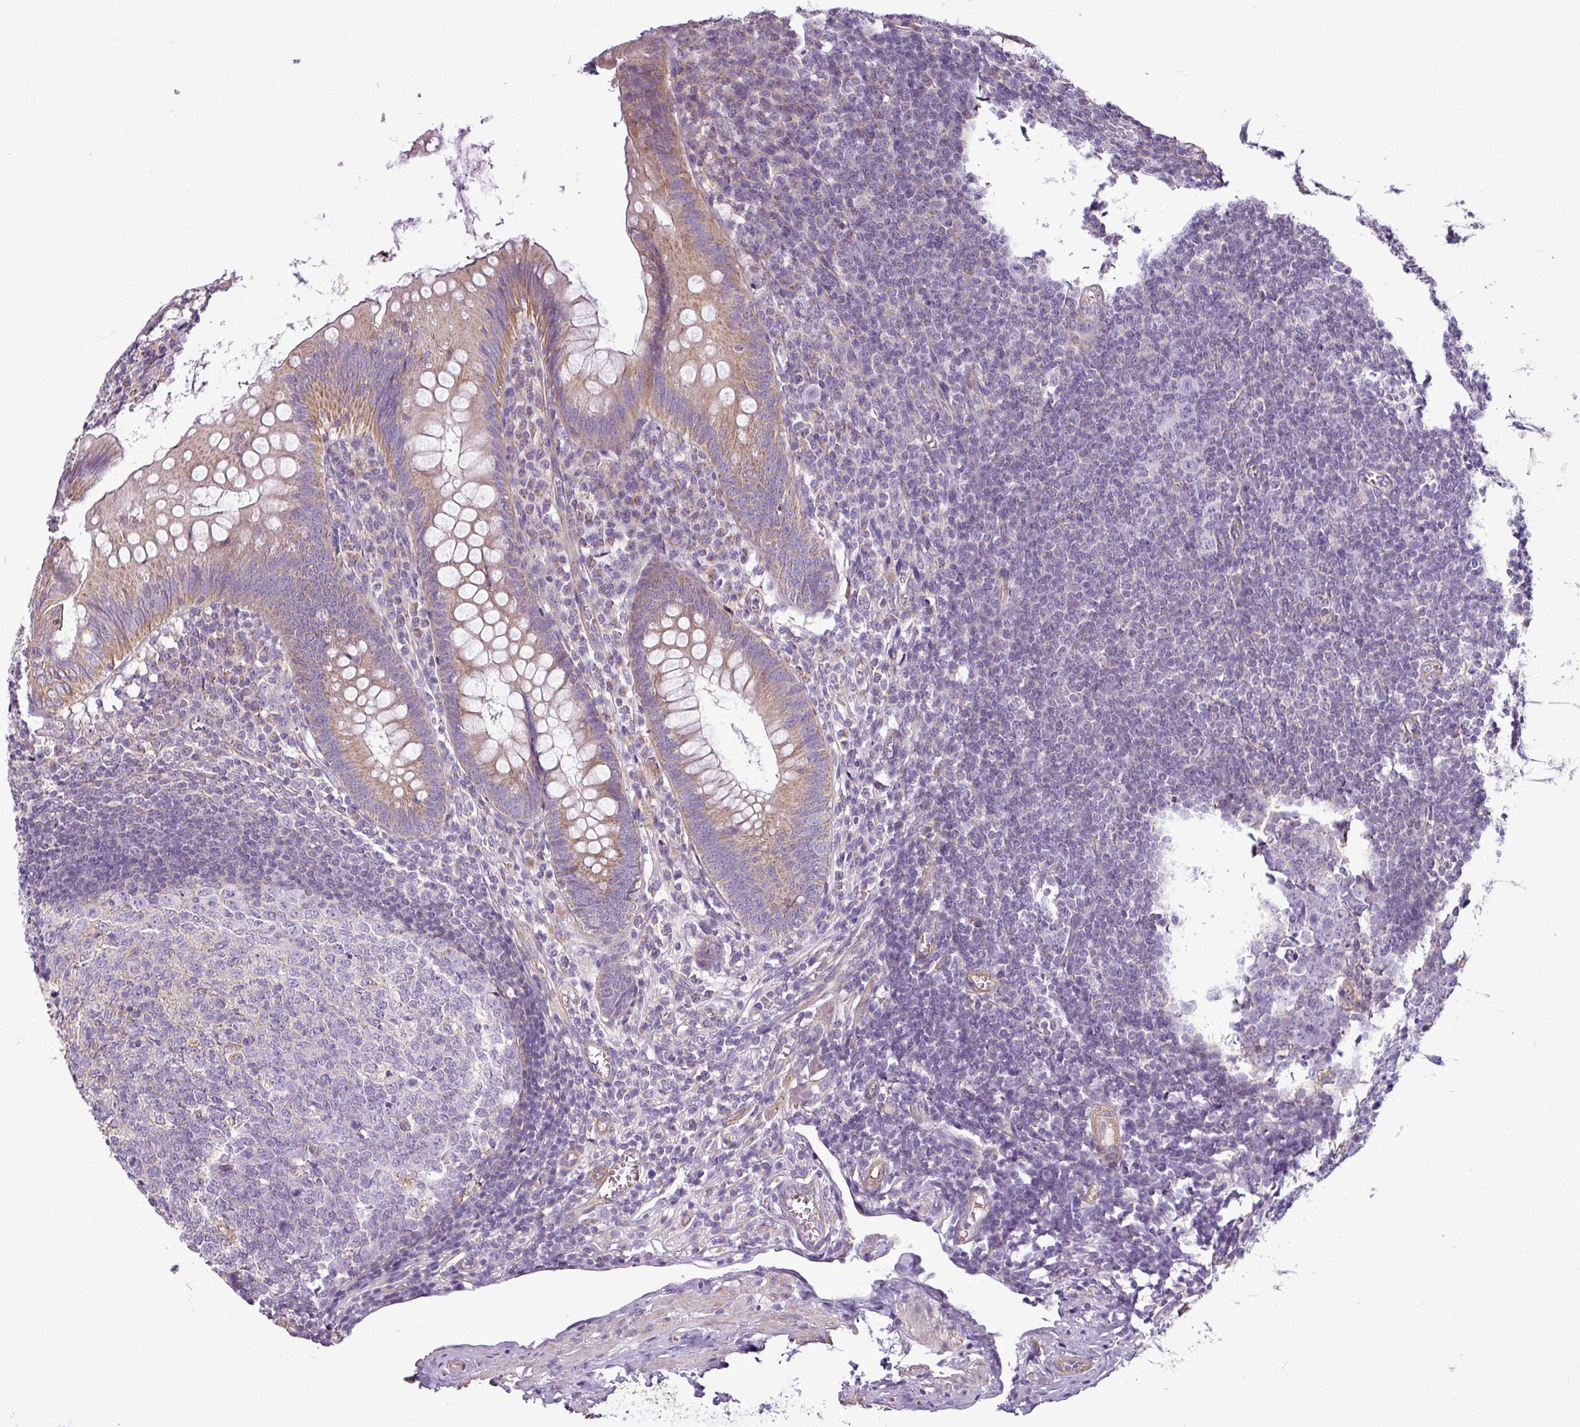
{"staining": {"intensity": "moderate", "quantity": "25%-75%", "location": "cytoplasmic/membranous"}, "tissue": "appendix", "cell_type": "Glandular cells", "image_type": "normal", "snomed": [{"axis": "morphology", "description": "Normal tissue, NOS"}, {"axis": "topography", "description": "Appendix"}], "caption": "Immunohistochemistry (IHC) histopathology image of benign human appendix stained for a protein (brown), which displays medium levels of moderate cytoplasmic/membranous staining in approximately 25%-75% of glandular cells.", "gene": "BTN2A2", "patient": {"sex": "male", "age": 56}}